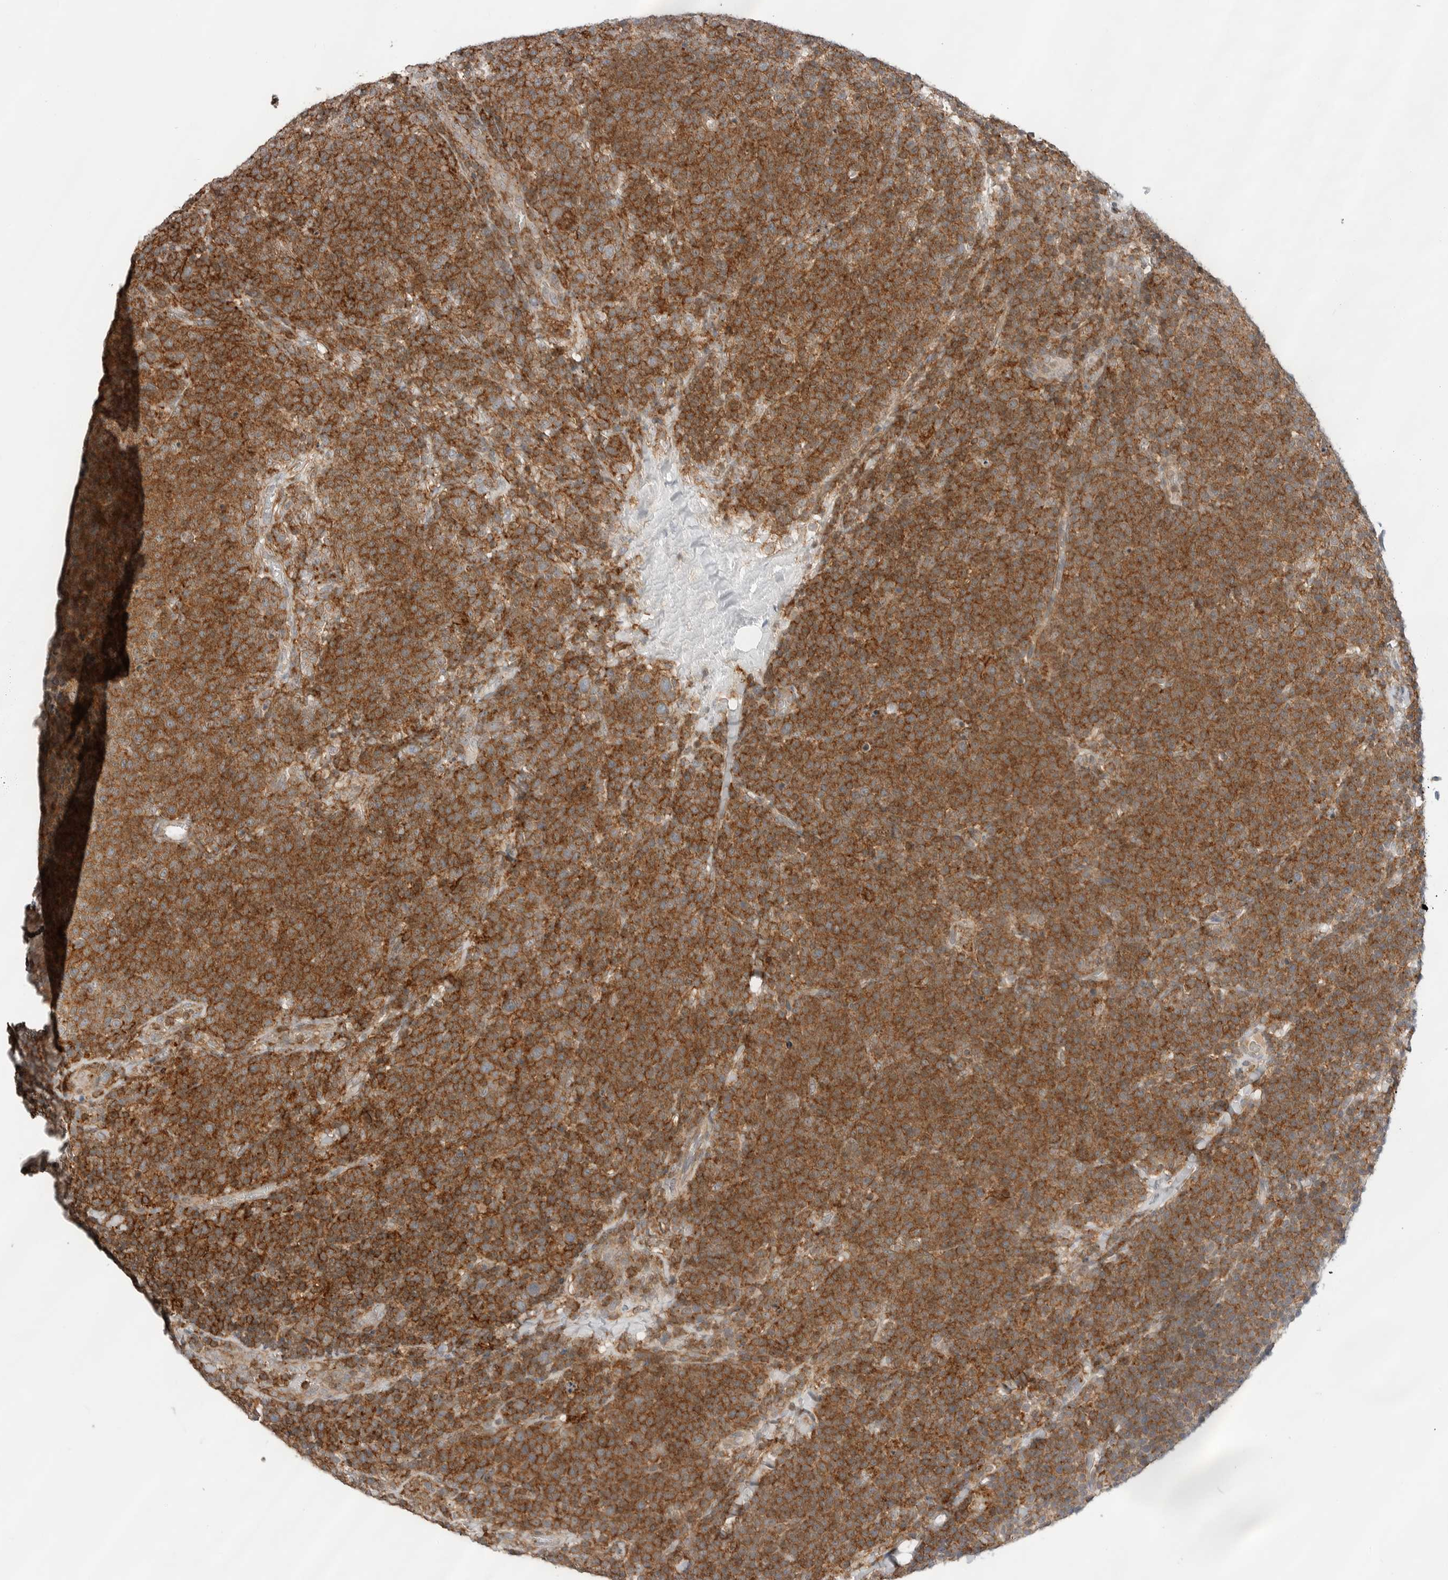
{"staining": {"intensity": "strong", "quantity": ">75%", "location": "cytoplasmic/membranous"}, "tissue": "lymphoma", "cell_type": "Tumor cells", "image_type": "cancer", "snomed": [{"axis": "morphology", "description": "Malignant lymphoma, non-Hodgkin's type, High grade"}, {"axis": "topography", "description": "Lymph node"}], "caption": "DAB (3,3'-diaminobenzidine) immunohistochemical staining of lymphoma shows strong cytoplasmic/membranous protein expression in about >75% of tumor cells.", "gene": "LEFTY2", "patient": {"sex": "male", "age": 61}}